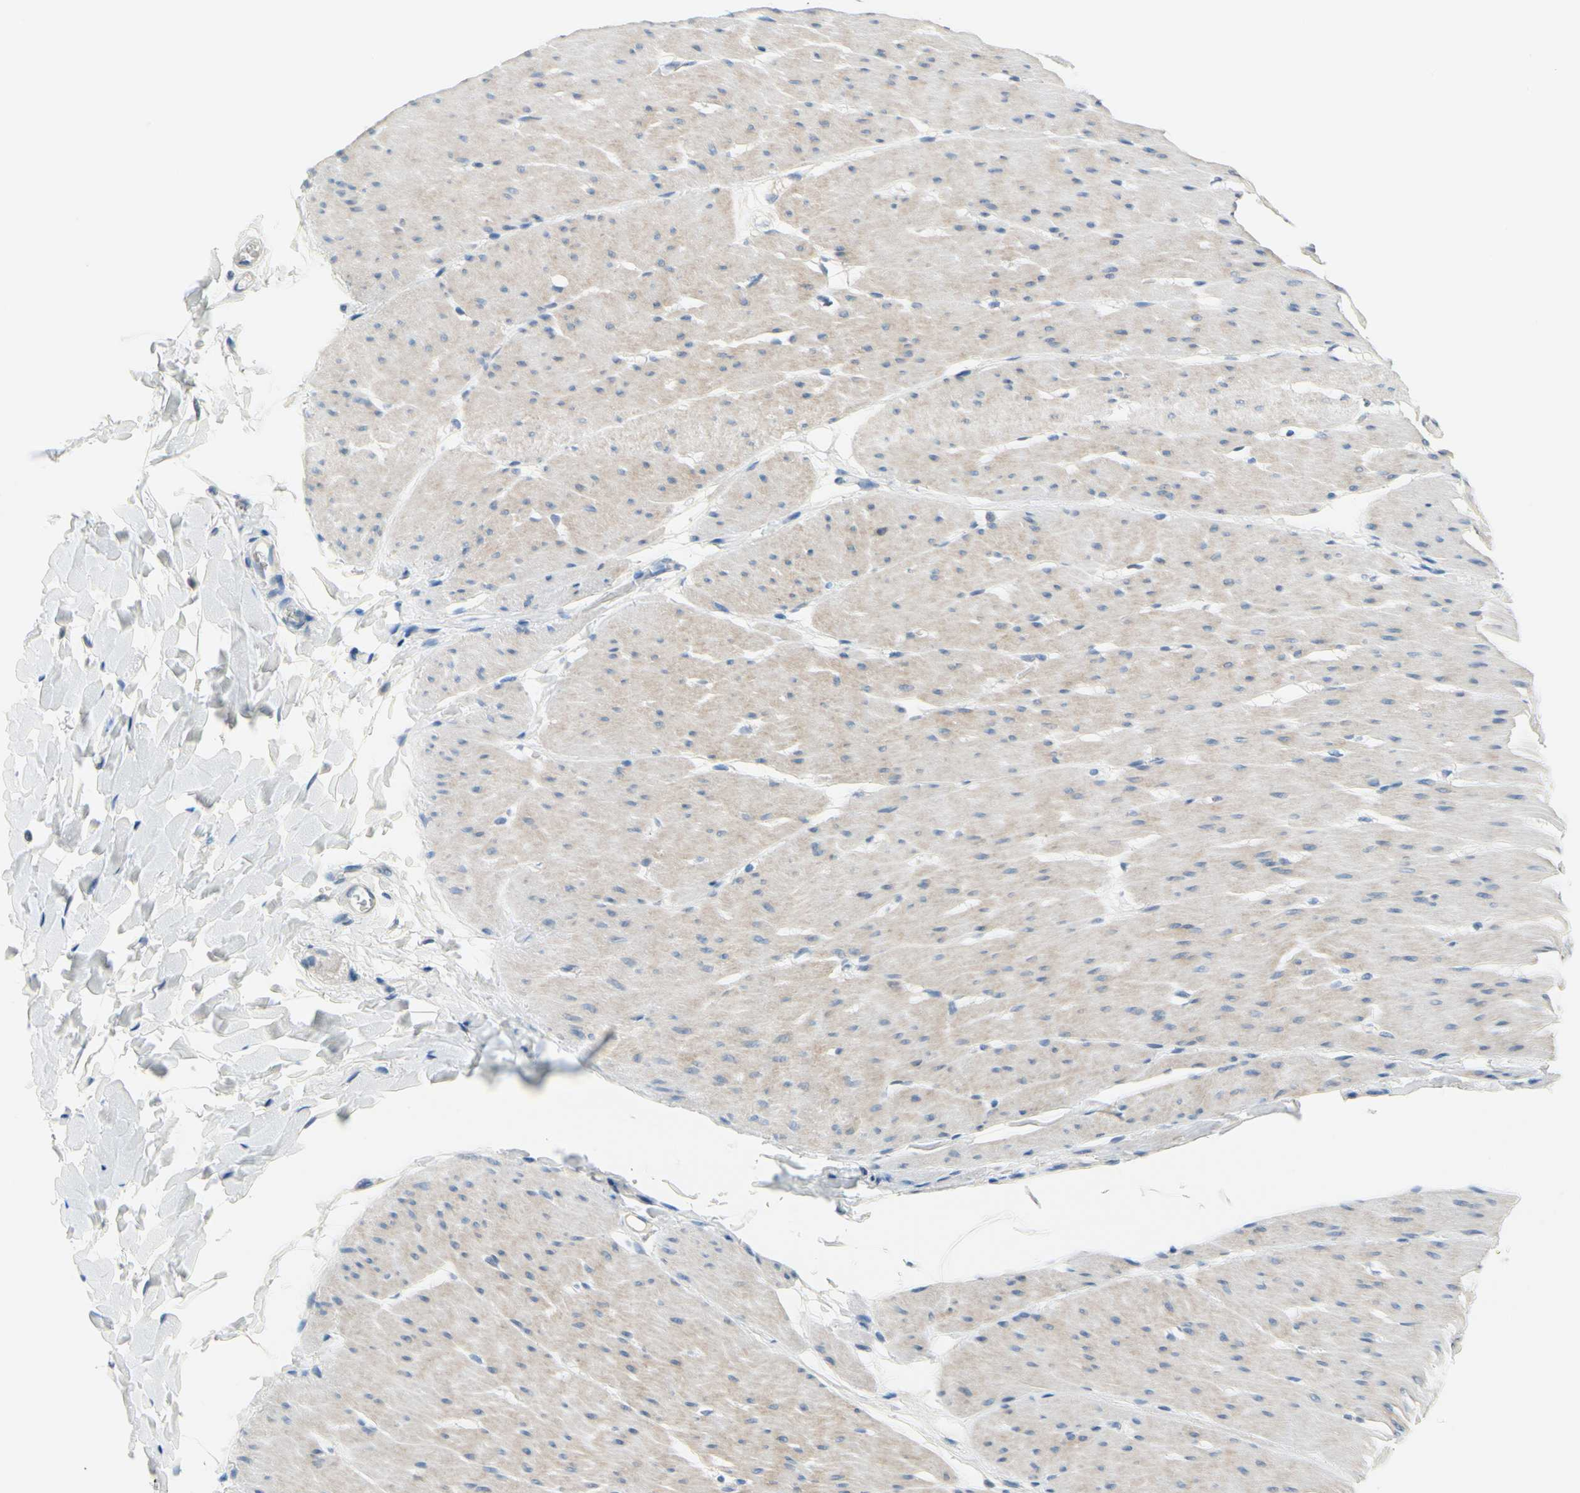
{"staining": {"intensity": "weak", "quantity": "<25%", "location": "cytoplasmic/membranous"}, "tissue": "smooth muscle", "cell_type": "Smooth muscle cells", "image_type": "normal", "snomed": [{"axis": "morphology", "description": "Normal tissue, NOS"}, {"axis": "topography", "description": "Smooth muscle"}, {"axis": "topography", "description": "Colon"}], "caption": "An immunohistochemistry photomicrograph of normal smooth muscle is shown. There is no staining in smooth muscle cells of smooth muscle.", "gene": "FCER2", "patient": {"sex": "male", "age": 67}}